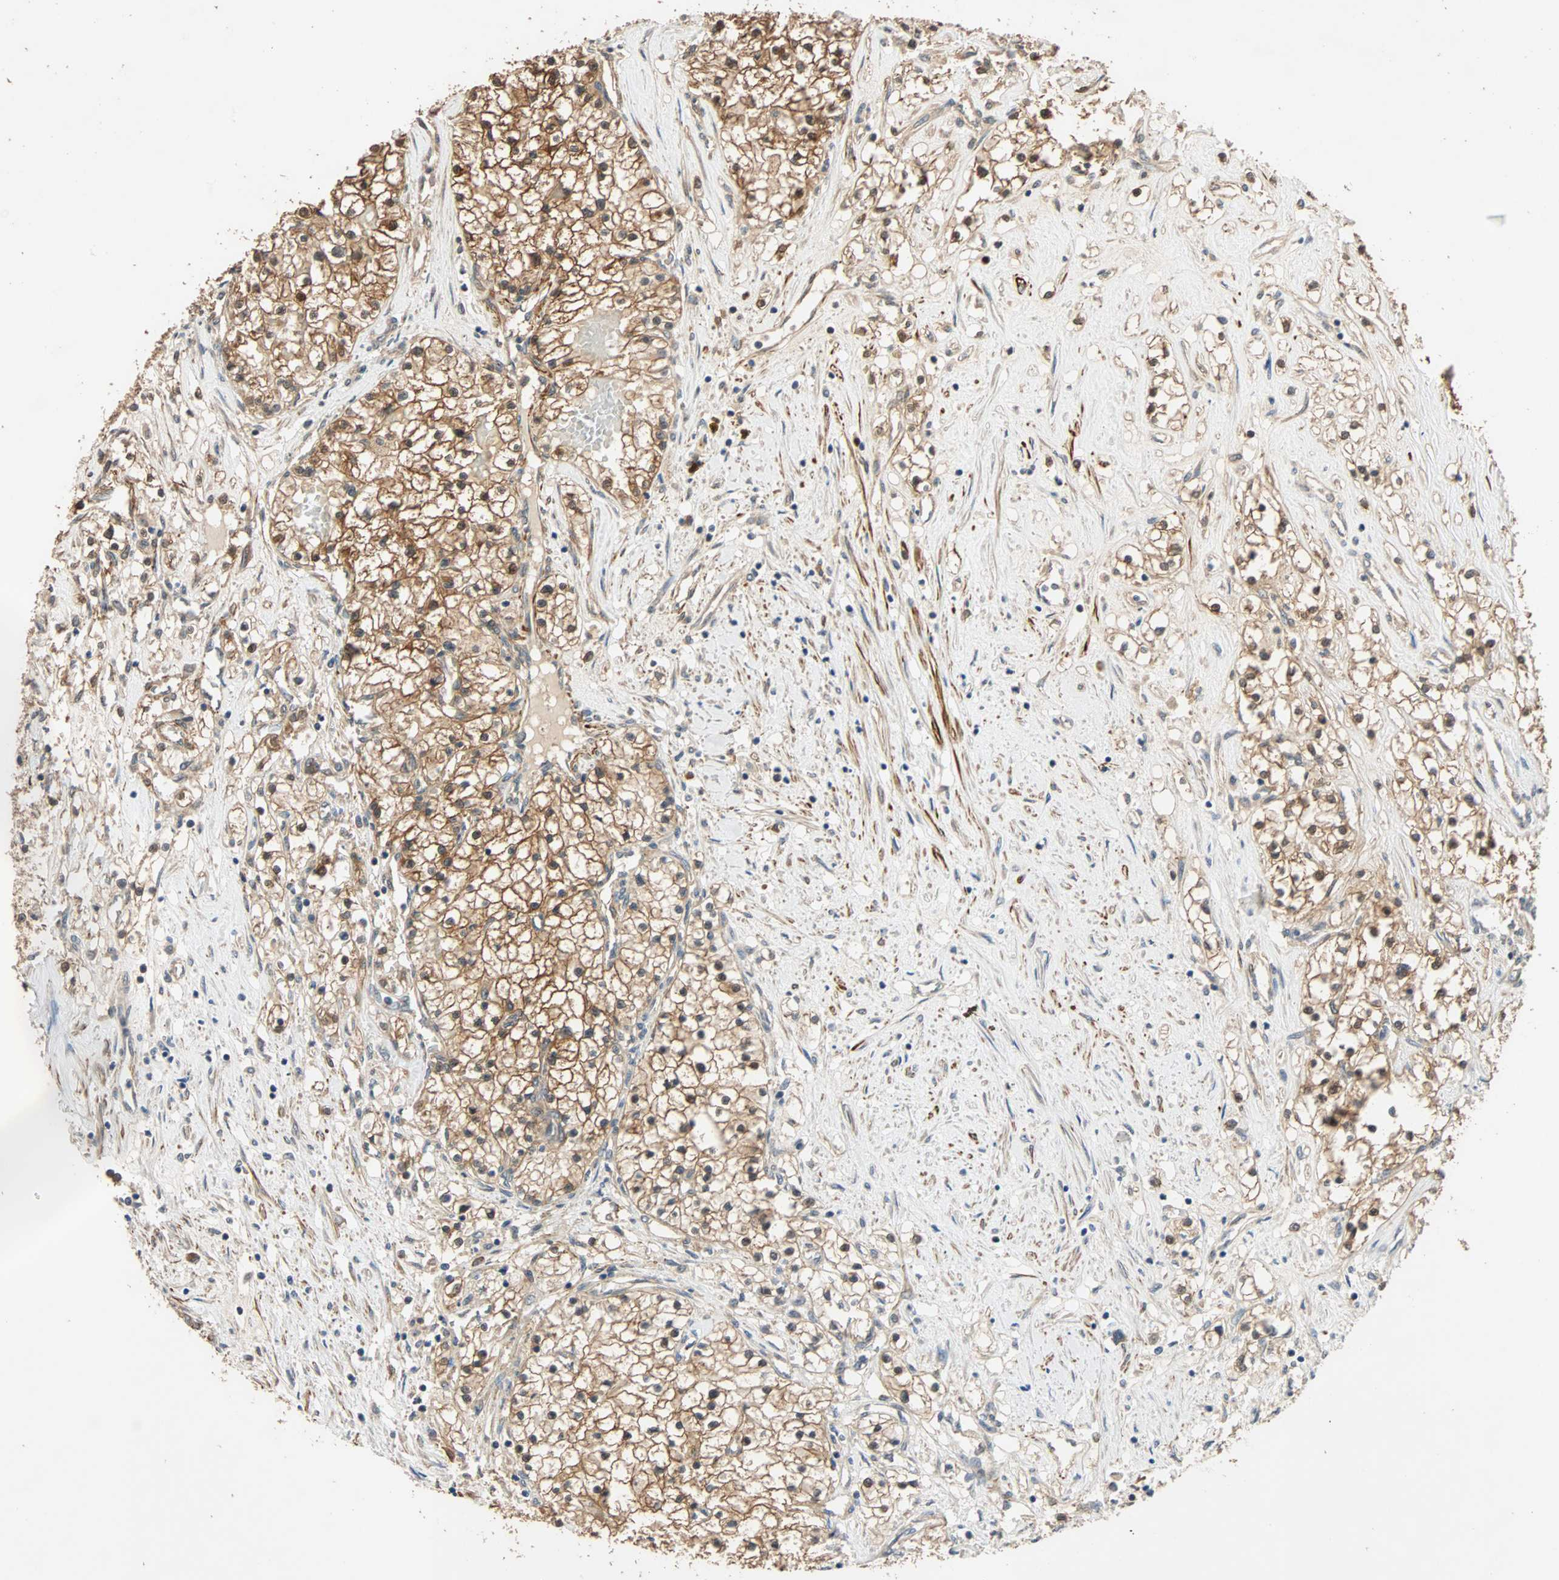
{"staining": {"intensity": "moderate", "quantity": "25%-75%", "location": "cytoplasmic/membranous"}, "tissue": "renal cancer", "cell_type": "Tumor cells", "image_type": "cancer", "snomed": [{"axis": "morphology", "description": "Adenocarcinoma, NOS"}, {"axis": "topography", "description": "Kidney"}], "caption": "Renal adenocarcinoma stained with a protein marker reveals moderate staining in tumor cells.", "gene": "QSER1", "patient": {"sex": "male", "age": 68}}